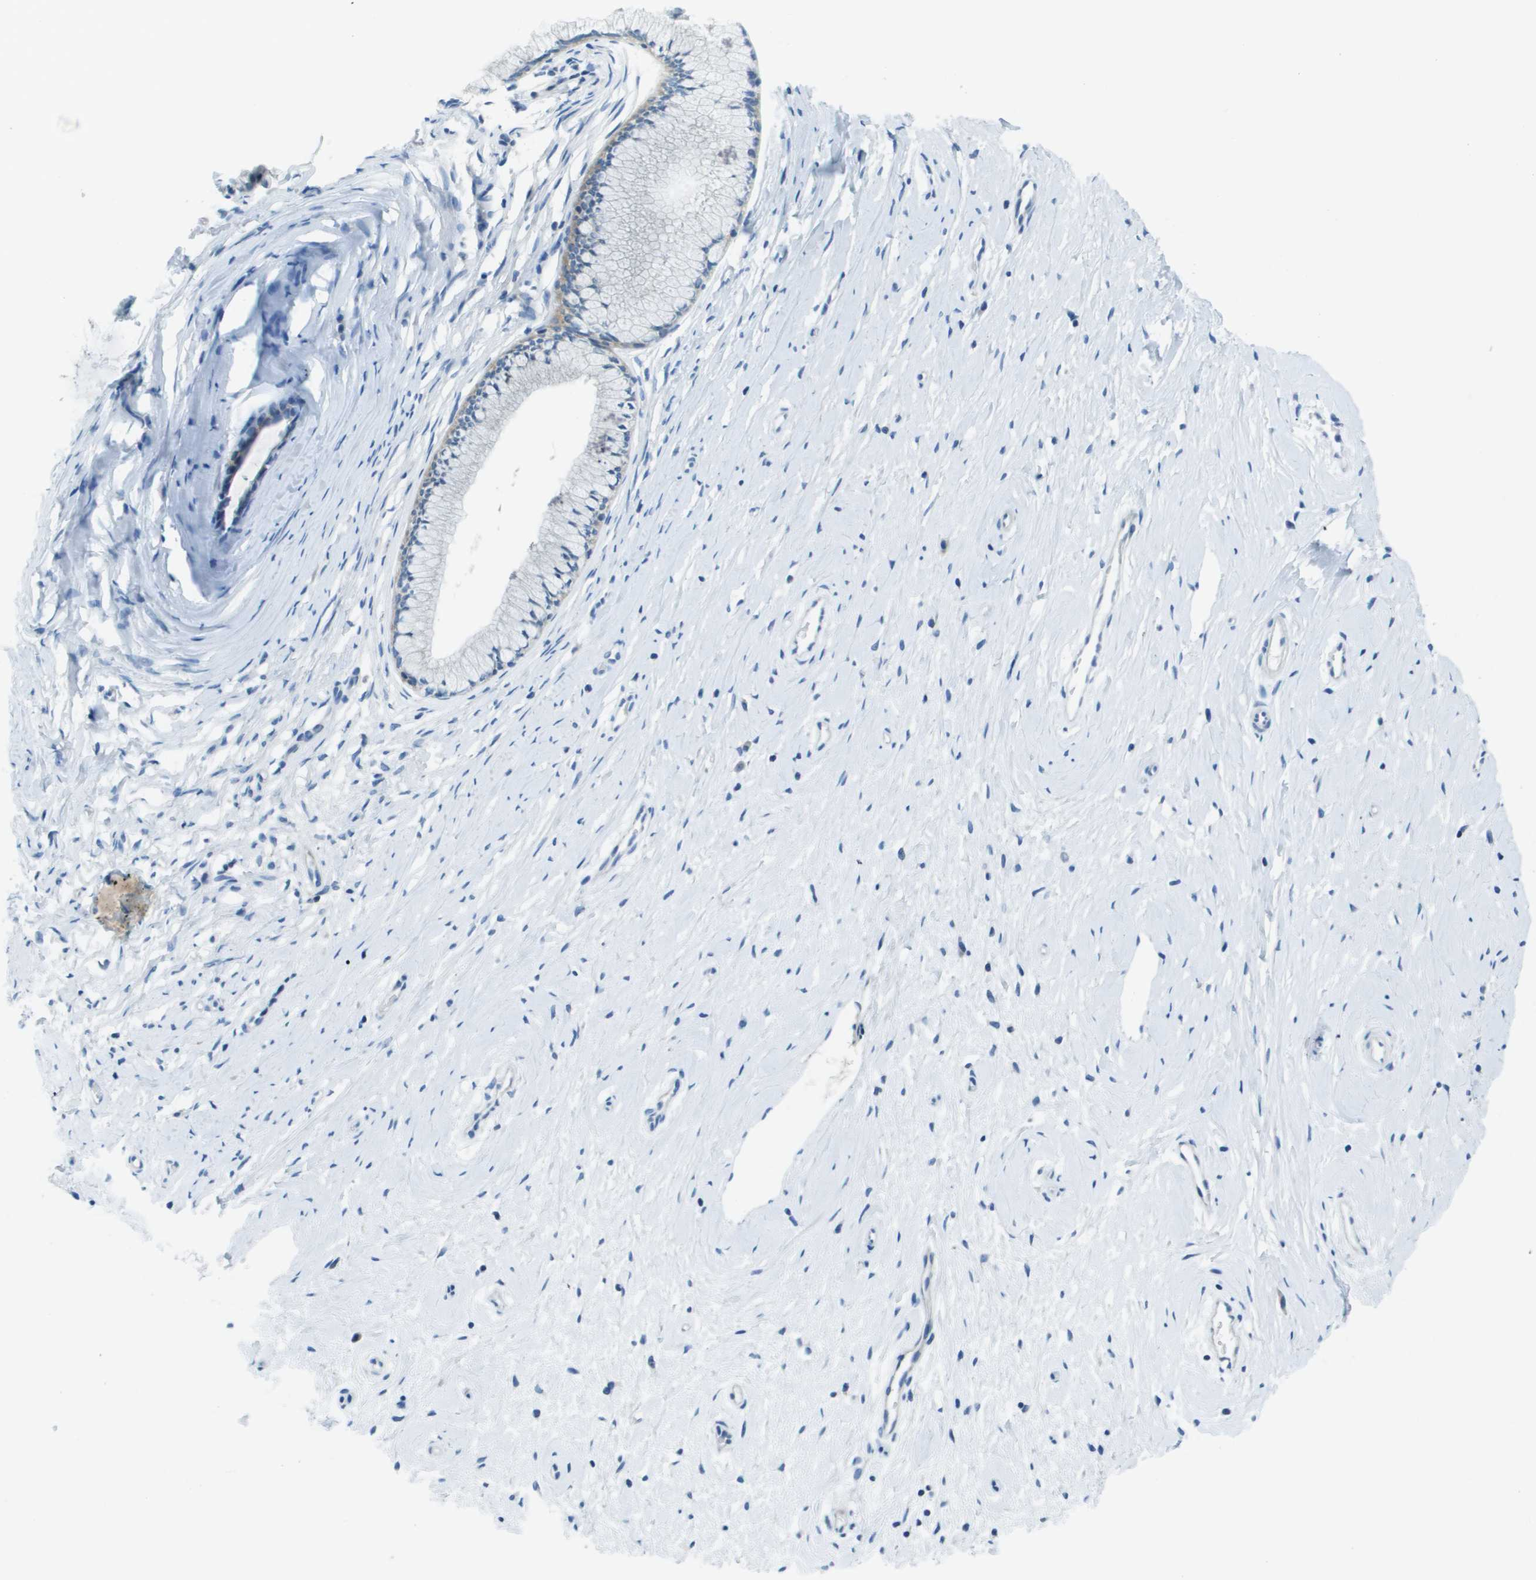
{"staining": {"intensity": "negative", "quantity": "none", "location": "none"}, "tissue": "cervix", "cell_type": "Glandular cells", "image_type": "normal", "snomed": [{"axis": "morphology", "description": "Normal tissue, NOS"}, {"axis": "topography", "description": "Cervix"}], "caption": "DAB (3,3'-diaminobenzidine) immunohistochemical staining of unremarkable human cervix reveals no significant positivity in glandular cells. The staining was performed using DAB (3,3'-diaminobenzidine) to visualize the protein expression in brown, while the nuclei were stained in blue with hematoxylin (Magnification: 20x).", "gene": "STIP1", "patient": {"sex": "female", "age": 39}}